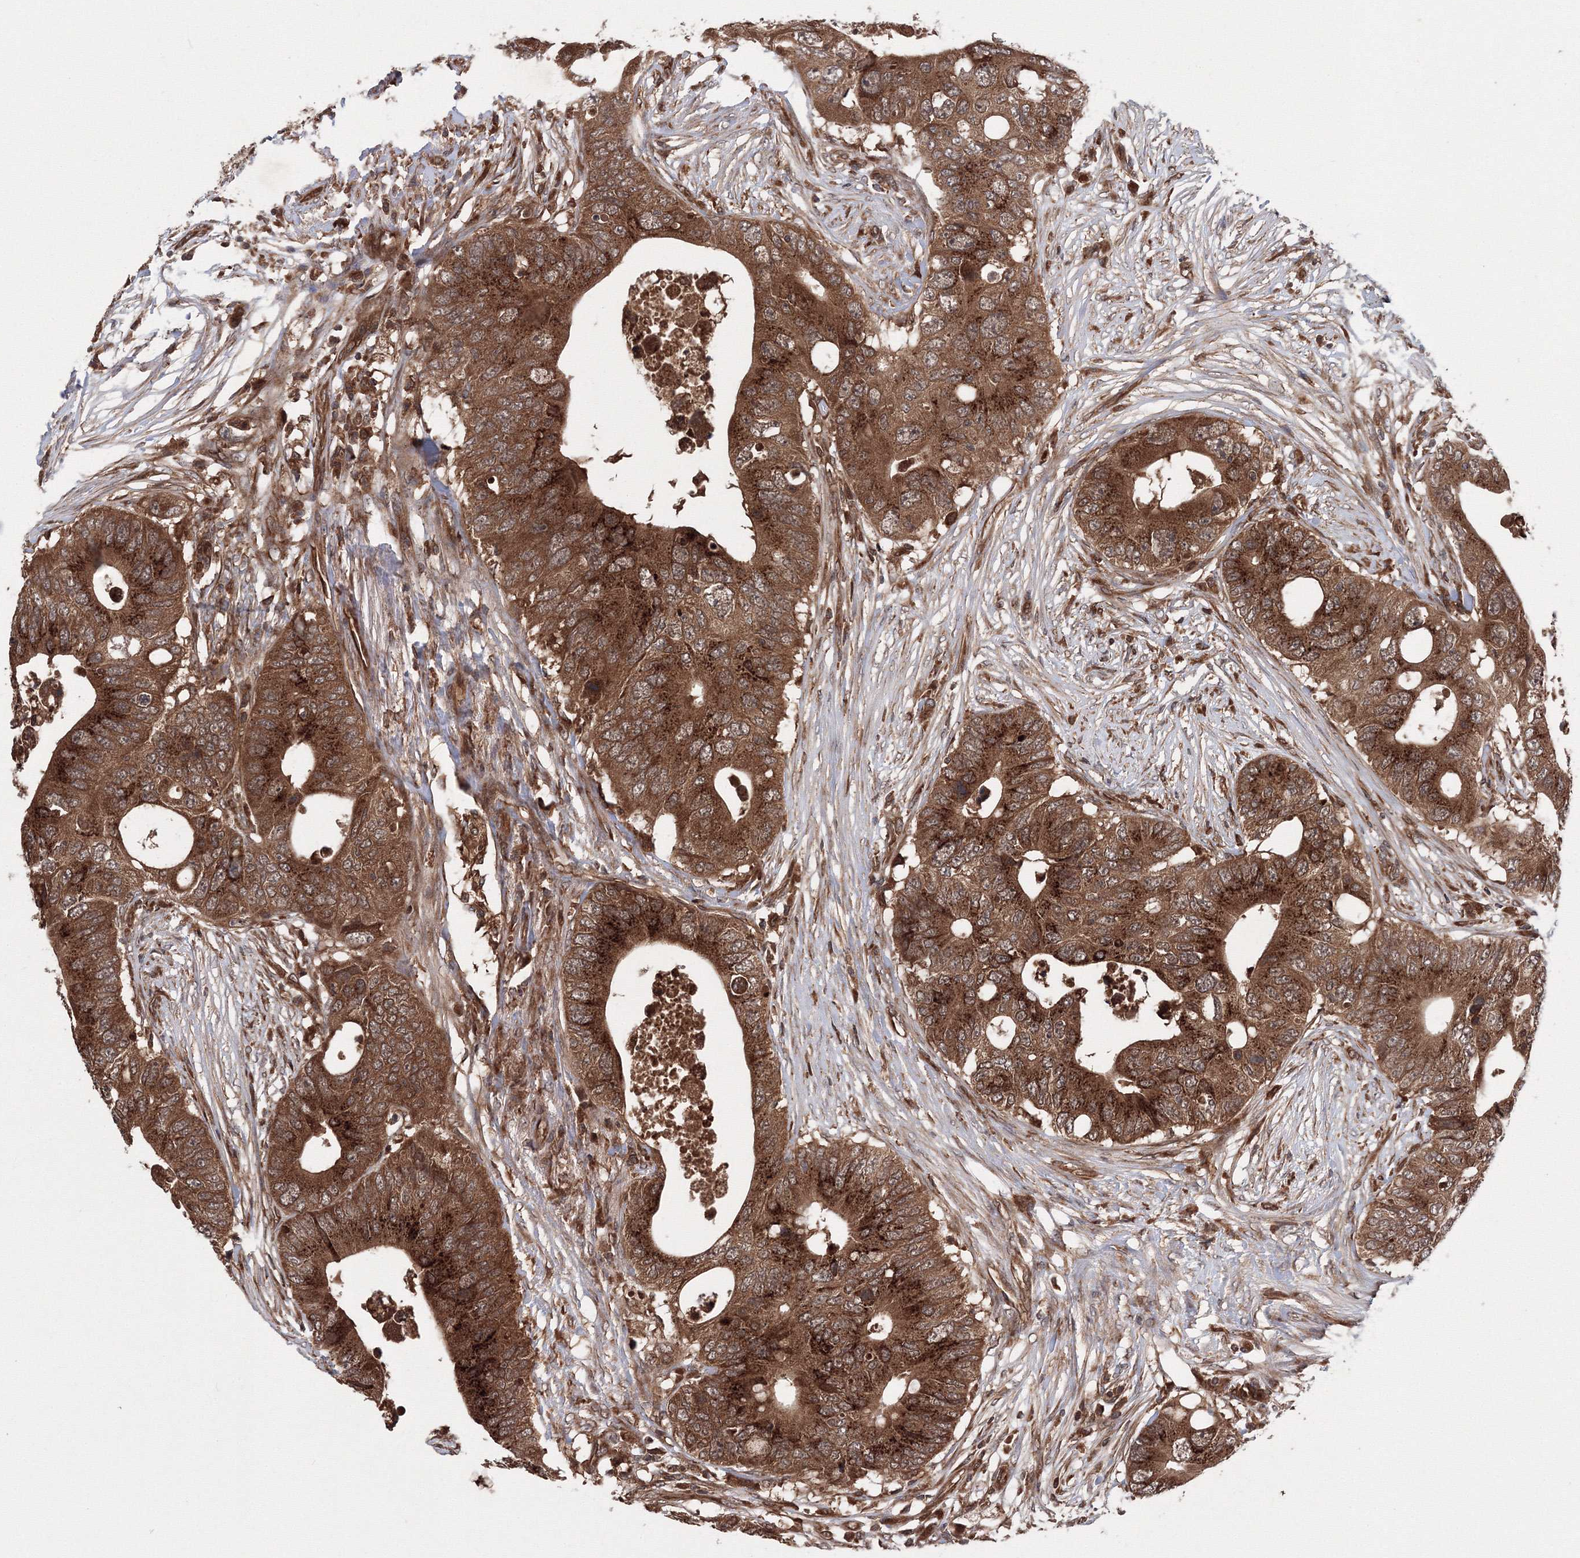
{"staining": {"intensity": "strong", "quantity": ">75%", "location": "cytoplasmic/membranous"}, "tissue": "colorectal cancer", "cell_type": "Tumor cells", "image_type": "cancer", "snomed": [{"axis": "morphology", "description": "Adenocarcinoma, NOS"}, {"axis": "topography", "description": "Colon"}], "caption": "High-power microscopy captured an IHC histopathology image of colorectal cancer (adenocarcinoma), revealing strong cytoplasmic/membranous positivity in about >75% of tumor cells.", "gene": "ATG3", "patient": {"sex": "male", "age": 71}}